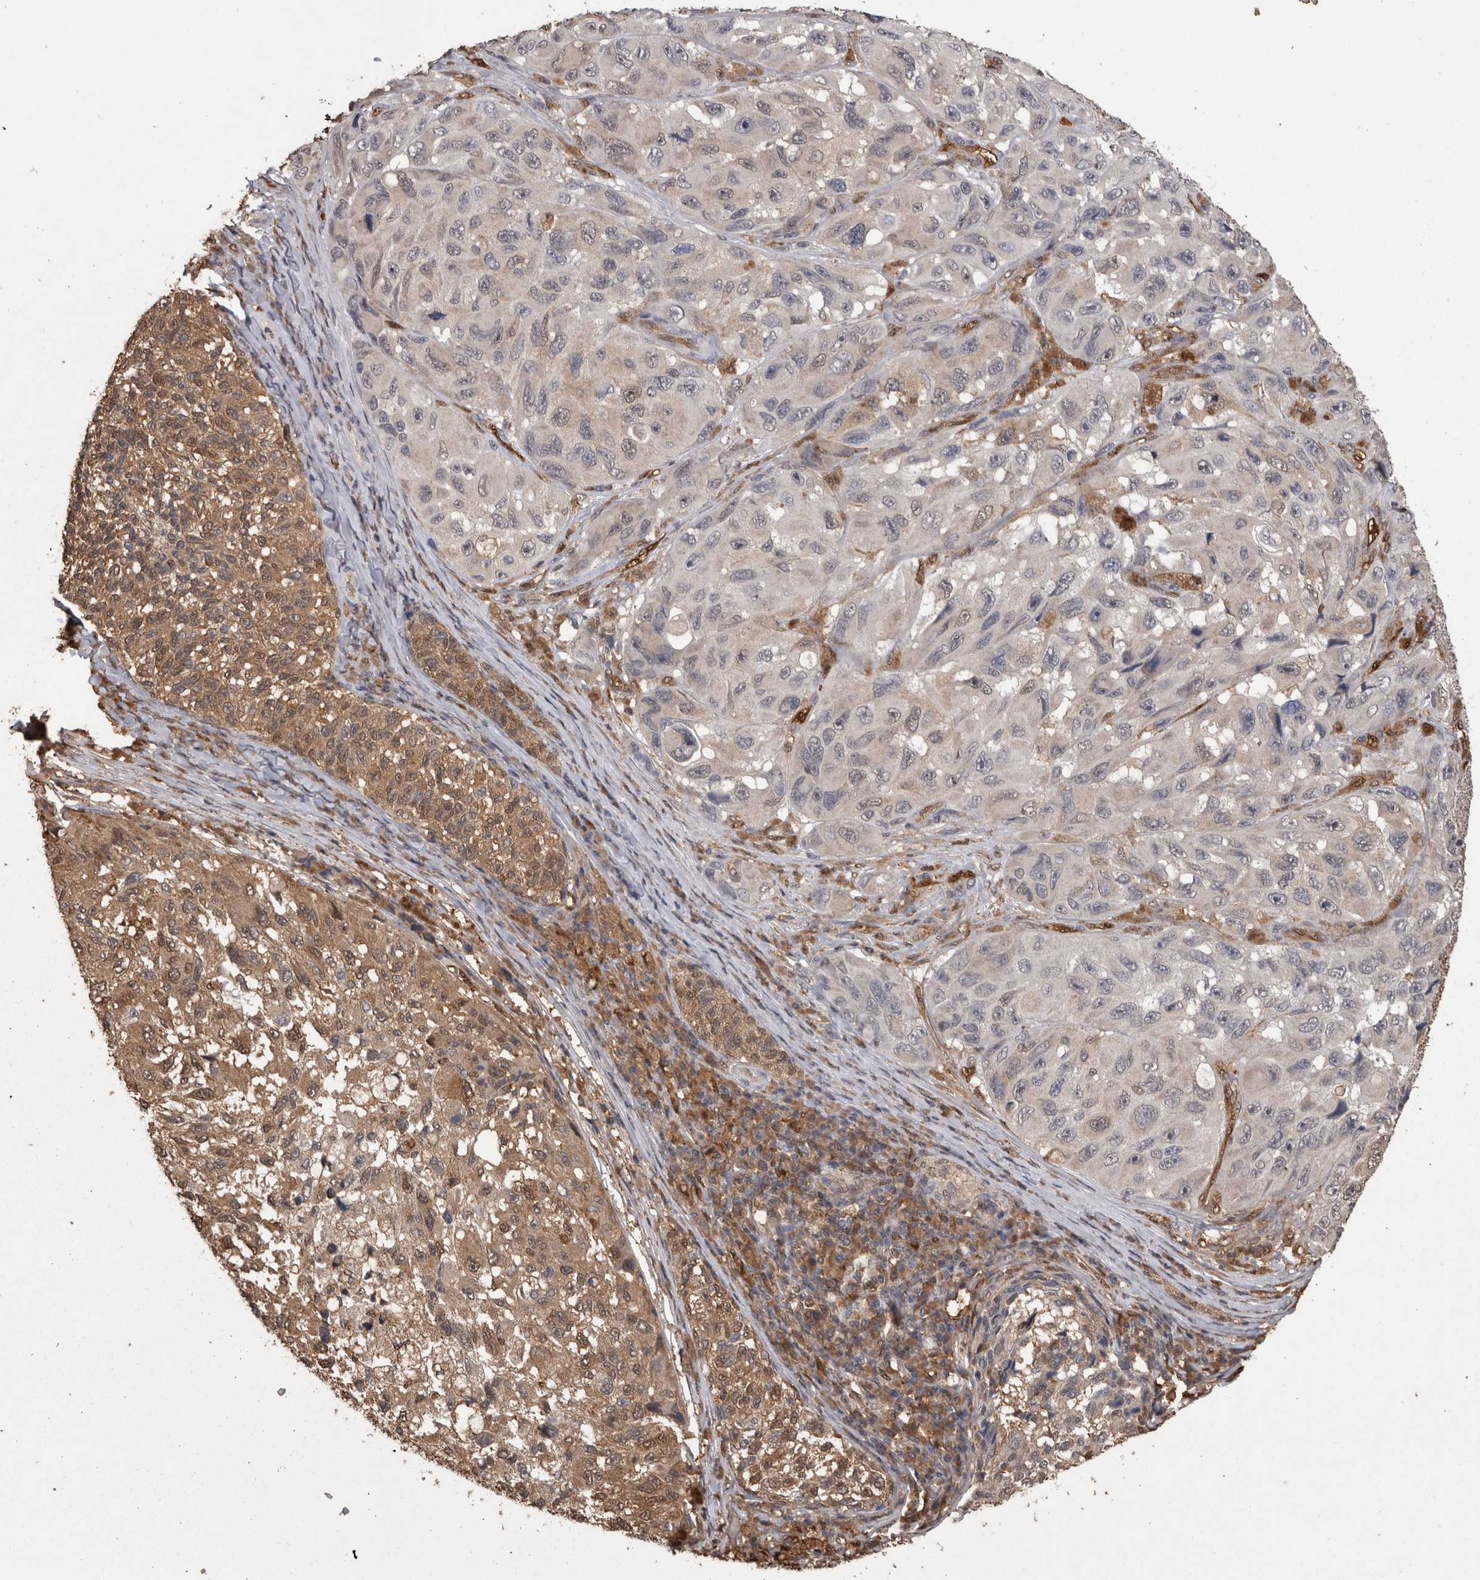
{"staining": {"intensity": "moderate", "quantity": "<25%", "location": "cytoplasmic/membranous,nuclear"}, "tissue": "melanoma", "cell_type": "Tumor cells", "image_type": "cancer", "snomed": [{"axis": "morphology", "description": "Malignant melanoma, NOS"}, {"axis": "topography", "description": "Skin"}], "caption": "The photomicrograph exhibits immunohistochemical staining of melanoma. There is moderate cytoplasmic/membranous and nuclear positivity is present in approximately <25% of tumor cells.", "gene": "LXN", "patient": {"sex": "female", "age": 73}}